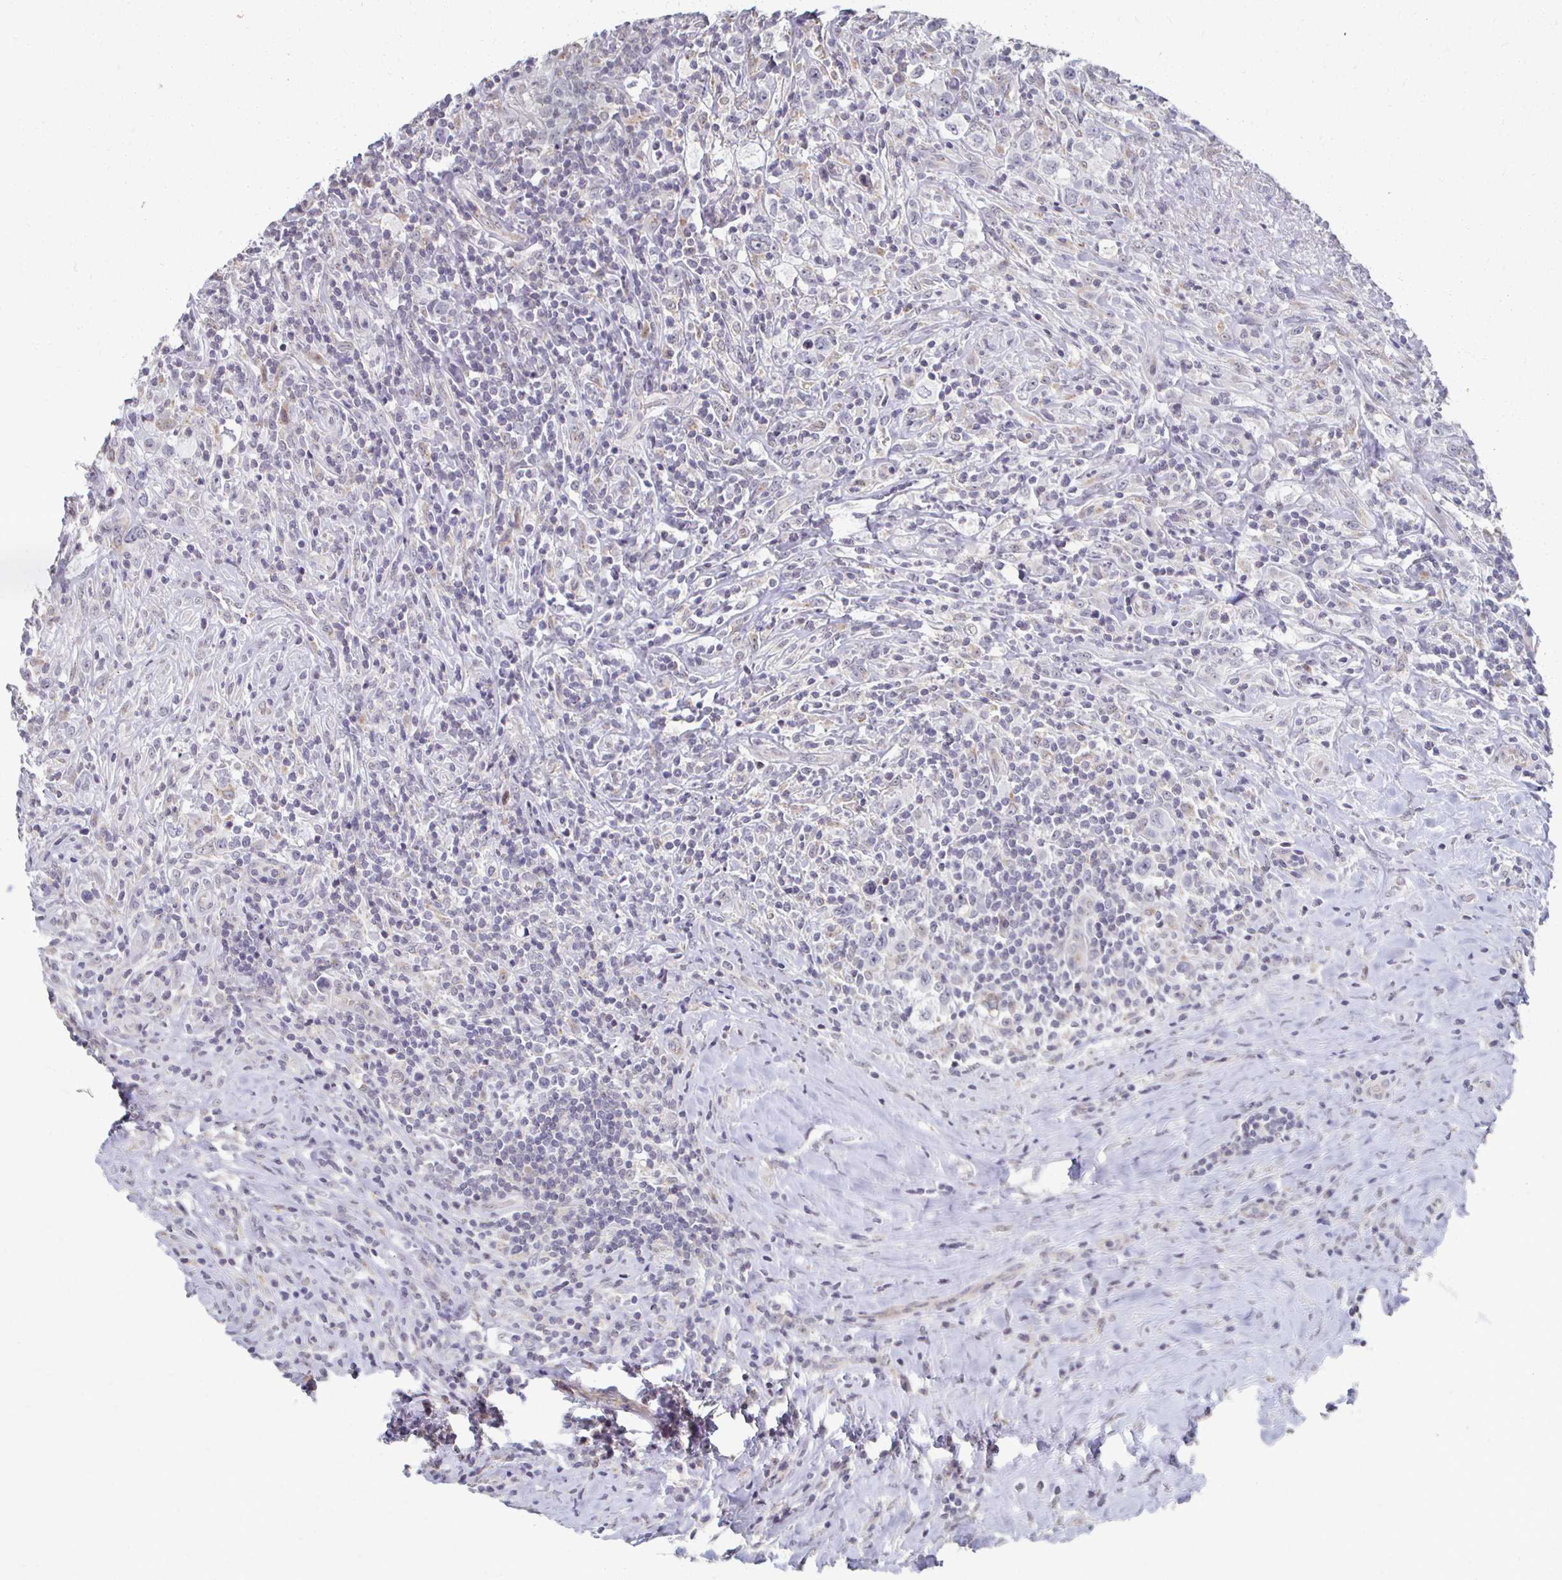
{"staining": {"intensity": "negative", "quantity": "none", "location": "none"}, "tissue": "lymphoma", "cell_type": "Tumor cells", "image_type": "cancer", "snomed": [{"axis": "morphology", "description": "Hodgkin's disease, NOS"}, {"axis": "topography", "description": "Lymph node"}], "caption": "Immunohistochemical staining of human Hodgkin's disease shows no significant staining in tumor cells.", "gene": "DAB1", "patient": {"sex": "female", "age": 18}}